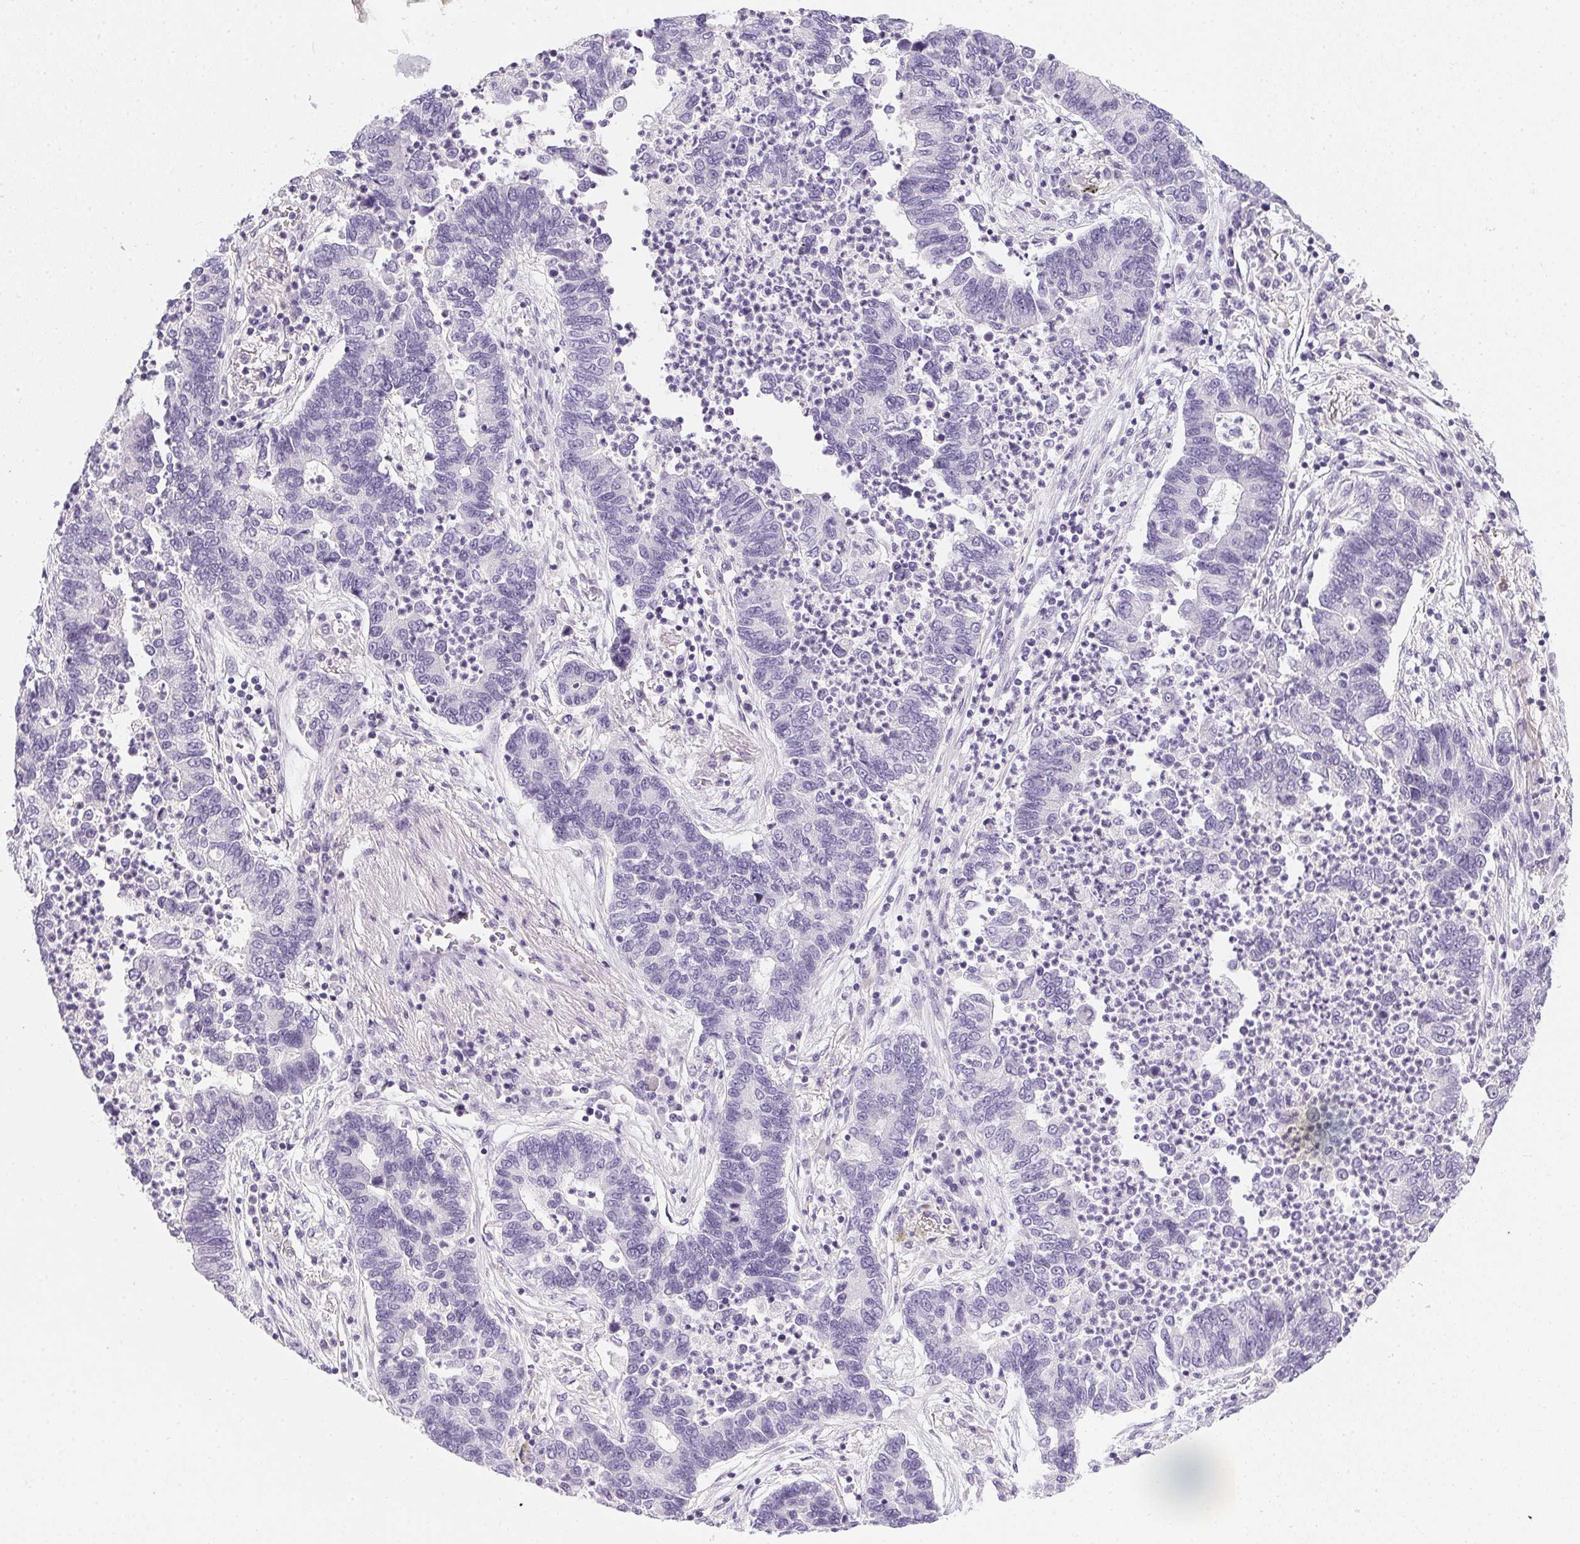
{"staining": {"intensity": "negative", "quantity": "none", "location": "none"}, "tissue": "lung cancer", "cell_type": "Tumor cells", "image_type": "cancer", "snomed": [{"axis": "morphology", "description": "Adenocarcinoma, NOS"}, {"axis": "topography", "description": "Lung"}], "caption": "IHC micrograph of neoplastic tissue: human lung cancer stained with DAB demonstrates no significant protein positivity in tumor cells.", "gene": "PPY", "patient": {"sex": "female", "age": 57}}